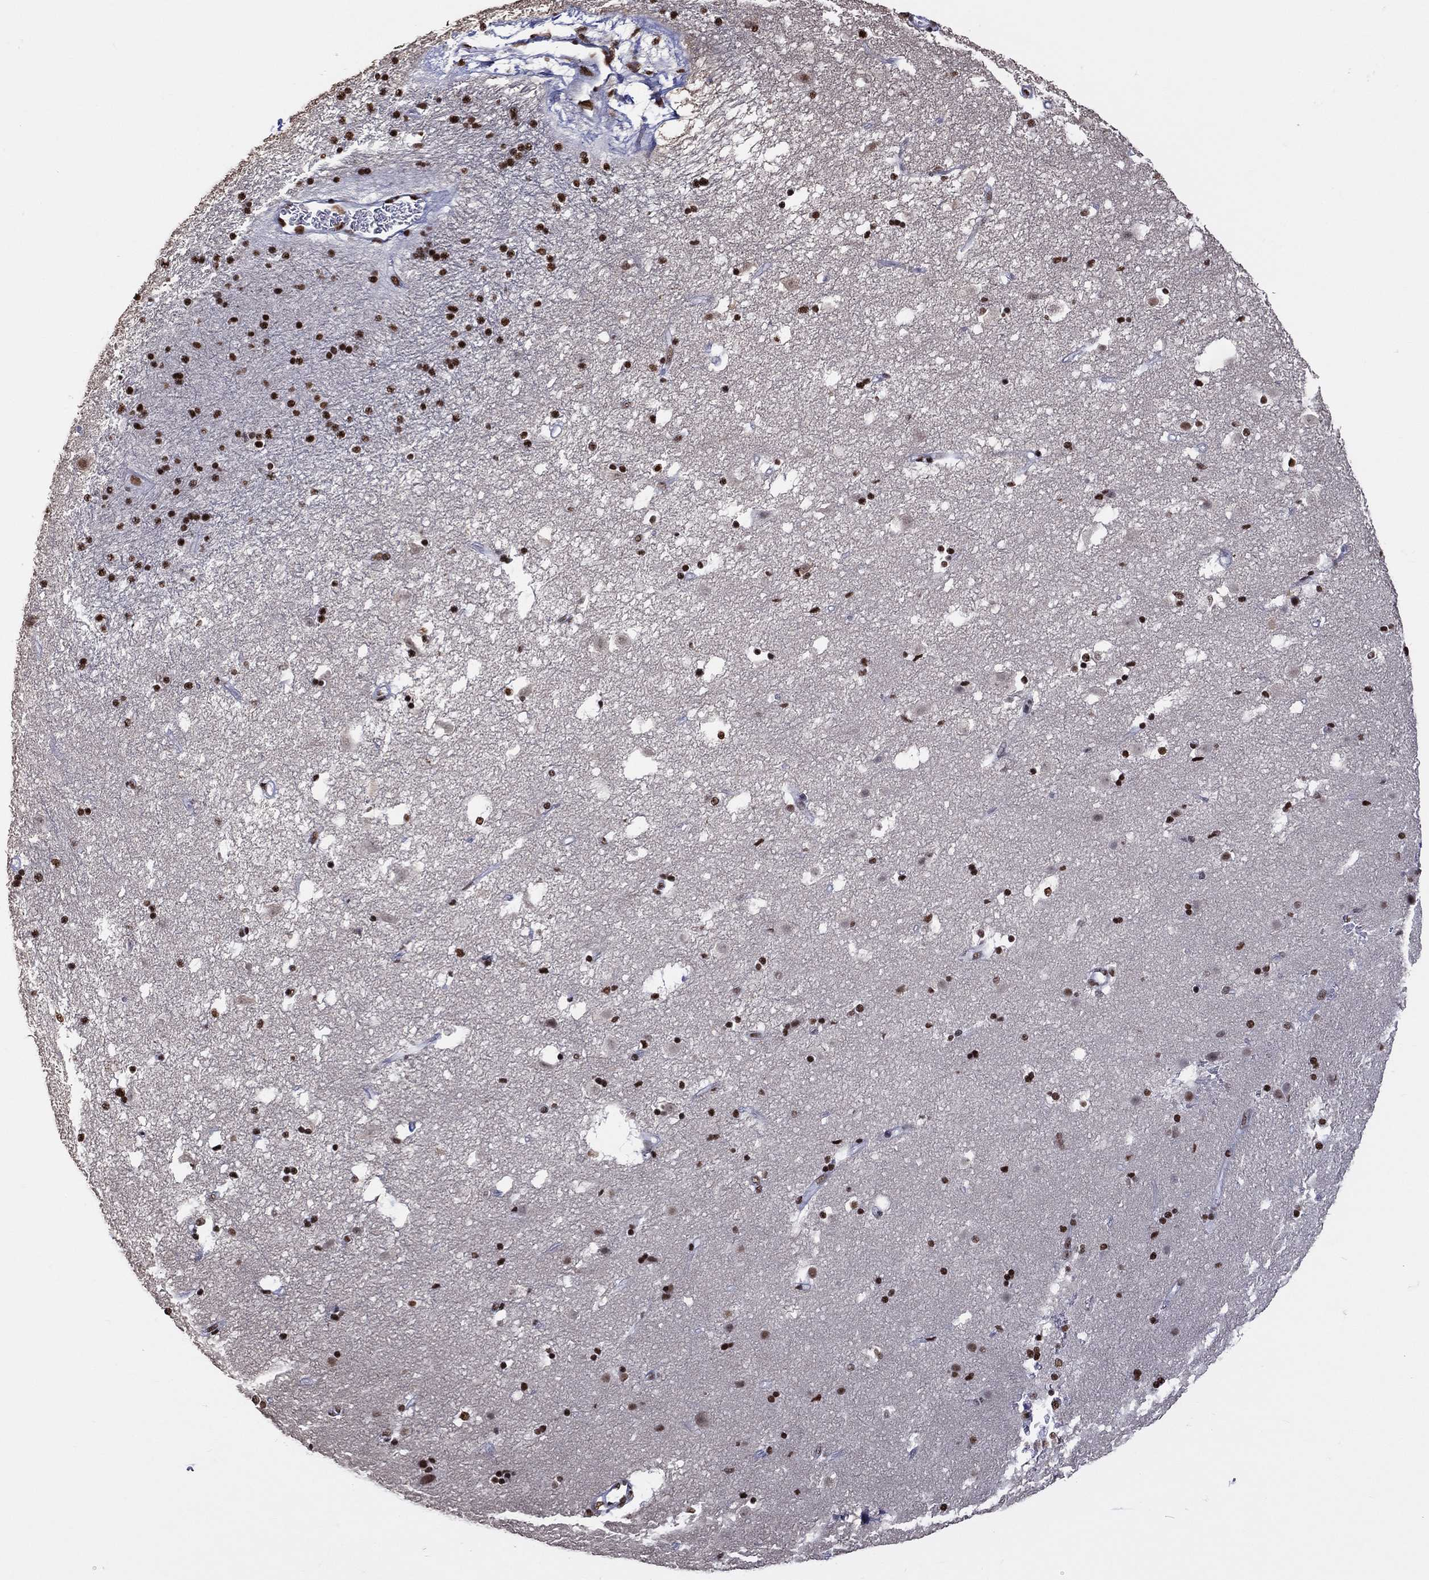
{"staining": {"intensity": "strong", "quantity": ">75%", "location": "nuclear"}, "tissue": "caudate", "cell_type": "Glial cells", "image_type": "normal", "snomed": [{"axis": "morphology", "description": "Normal tissue, NOS"}, {"axis": "topography", "description": "Lateral ventricle wall"}], "caption": "Immunohistochemical staining of unremarkable human caudate displays high levels of strong nuclear expression in approximately >75% of glial cells. (DAB (3,3'-diaminobenzidine) IHC with brightfield microscopy, high magnification).", "gene": "ZNF7", "patient": {"sex": "male", "age": 54}}